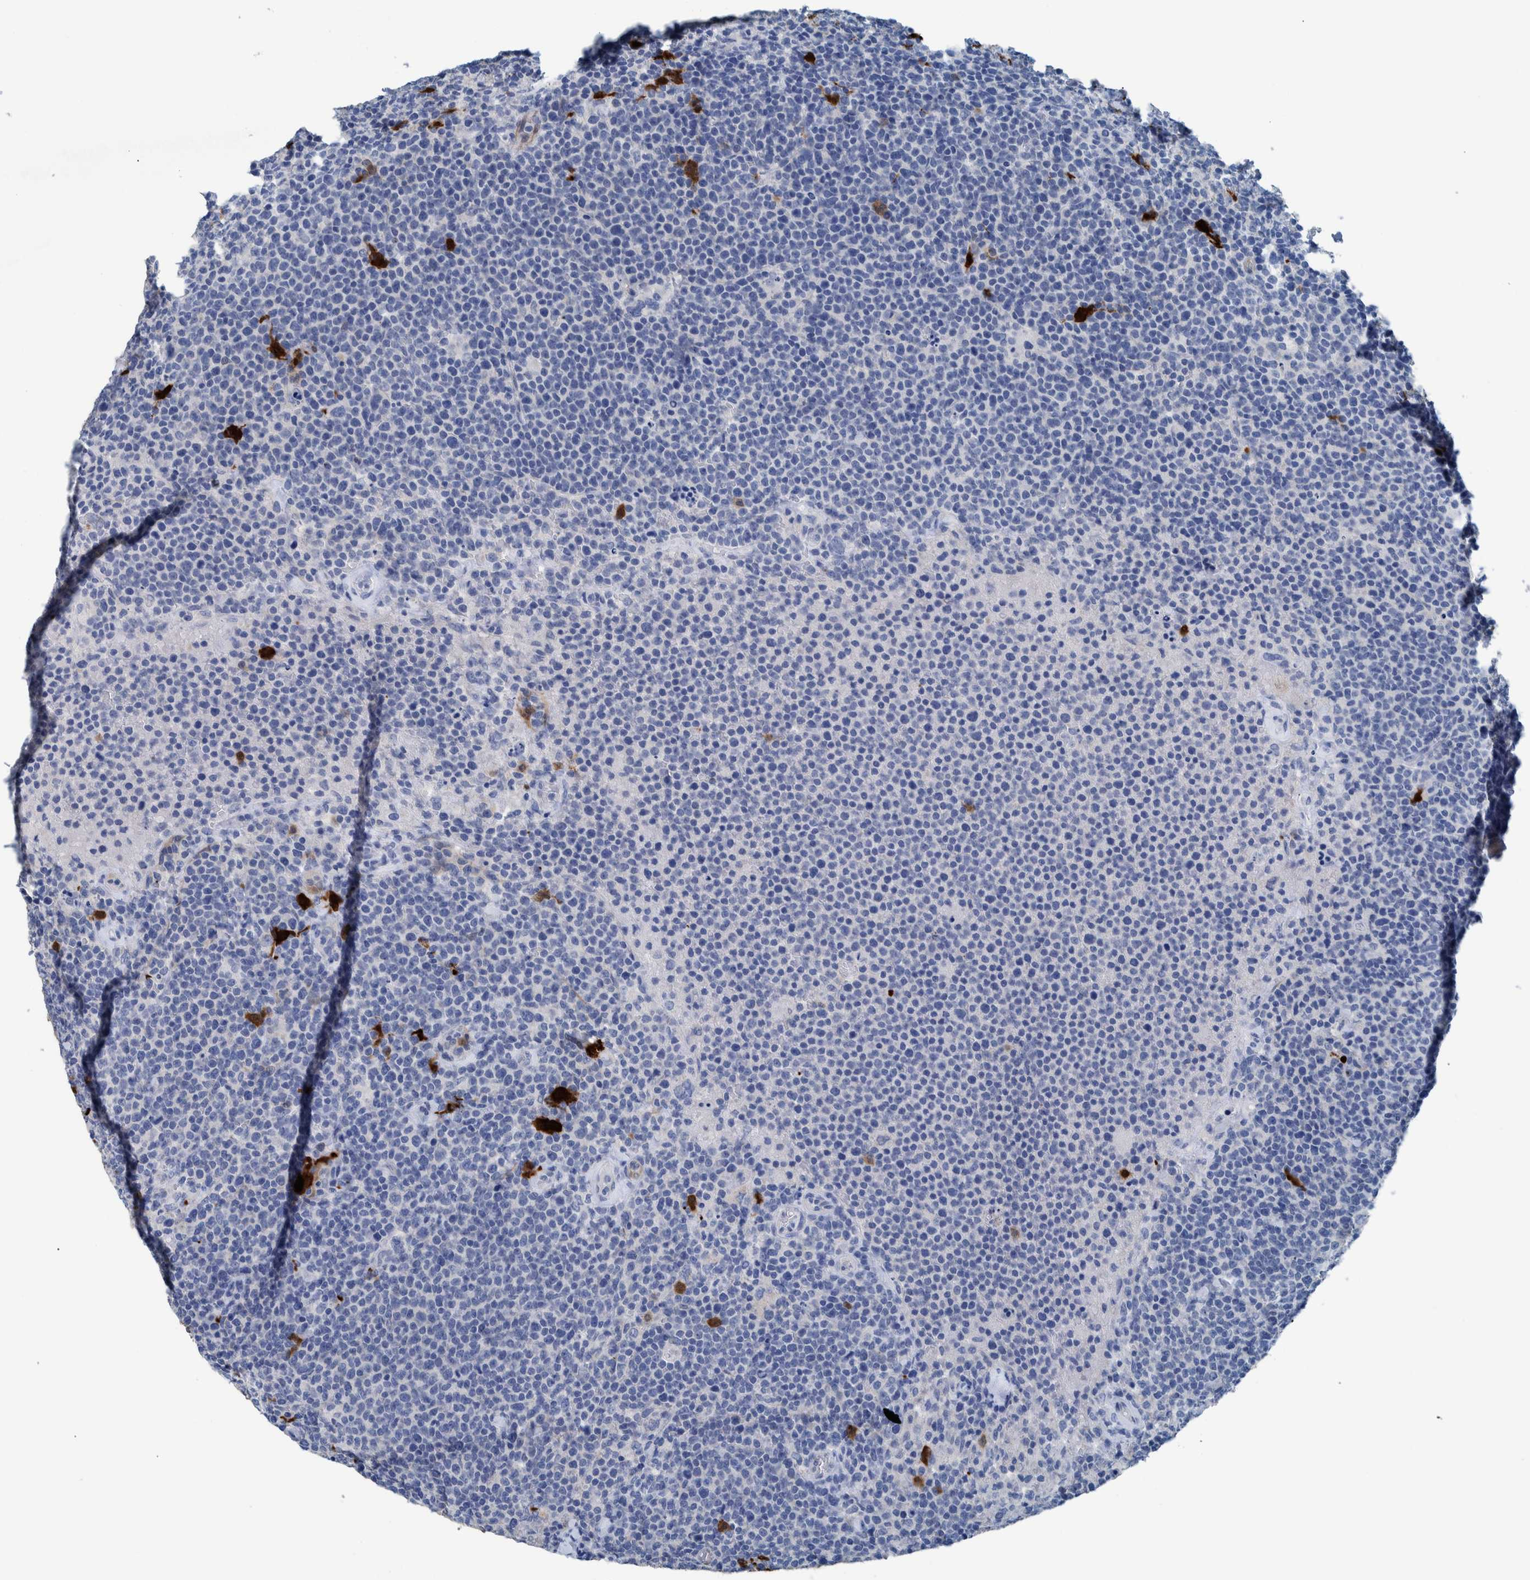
{"staining": {"intensity": "negative", "quantity": "none", "location": "none"}, "tissue": "lymphoma", "cell_type": "Tumor cells", "image_type": "cancer", "snomed": [{"axis": "morphology", "description": "Malignant lymphoma, non-Hodgkin's type, High grade"}, {"axis": "topography", "description": "Lymph node"}], "caption": "Immunohistochemistry (IHC) image of neoplastic tissue: lymphoma stained with DAB (3,3'-diaminobenzidine) displays no significant protein positivity in tumor cells. (IHC, brightfield microscopy, high magnification).", "gene": "IDO1", "patient": {"sex": "male", "age": 61}}